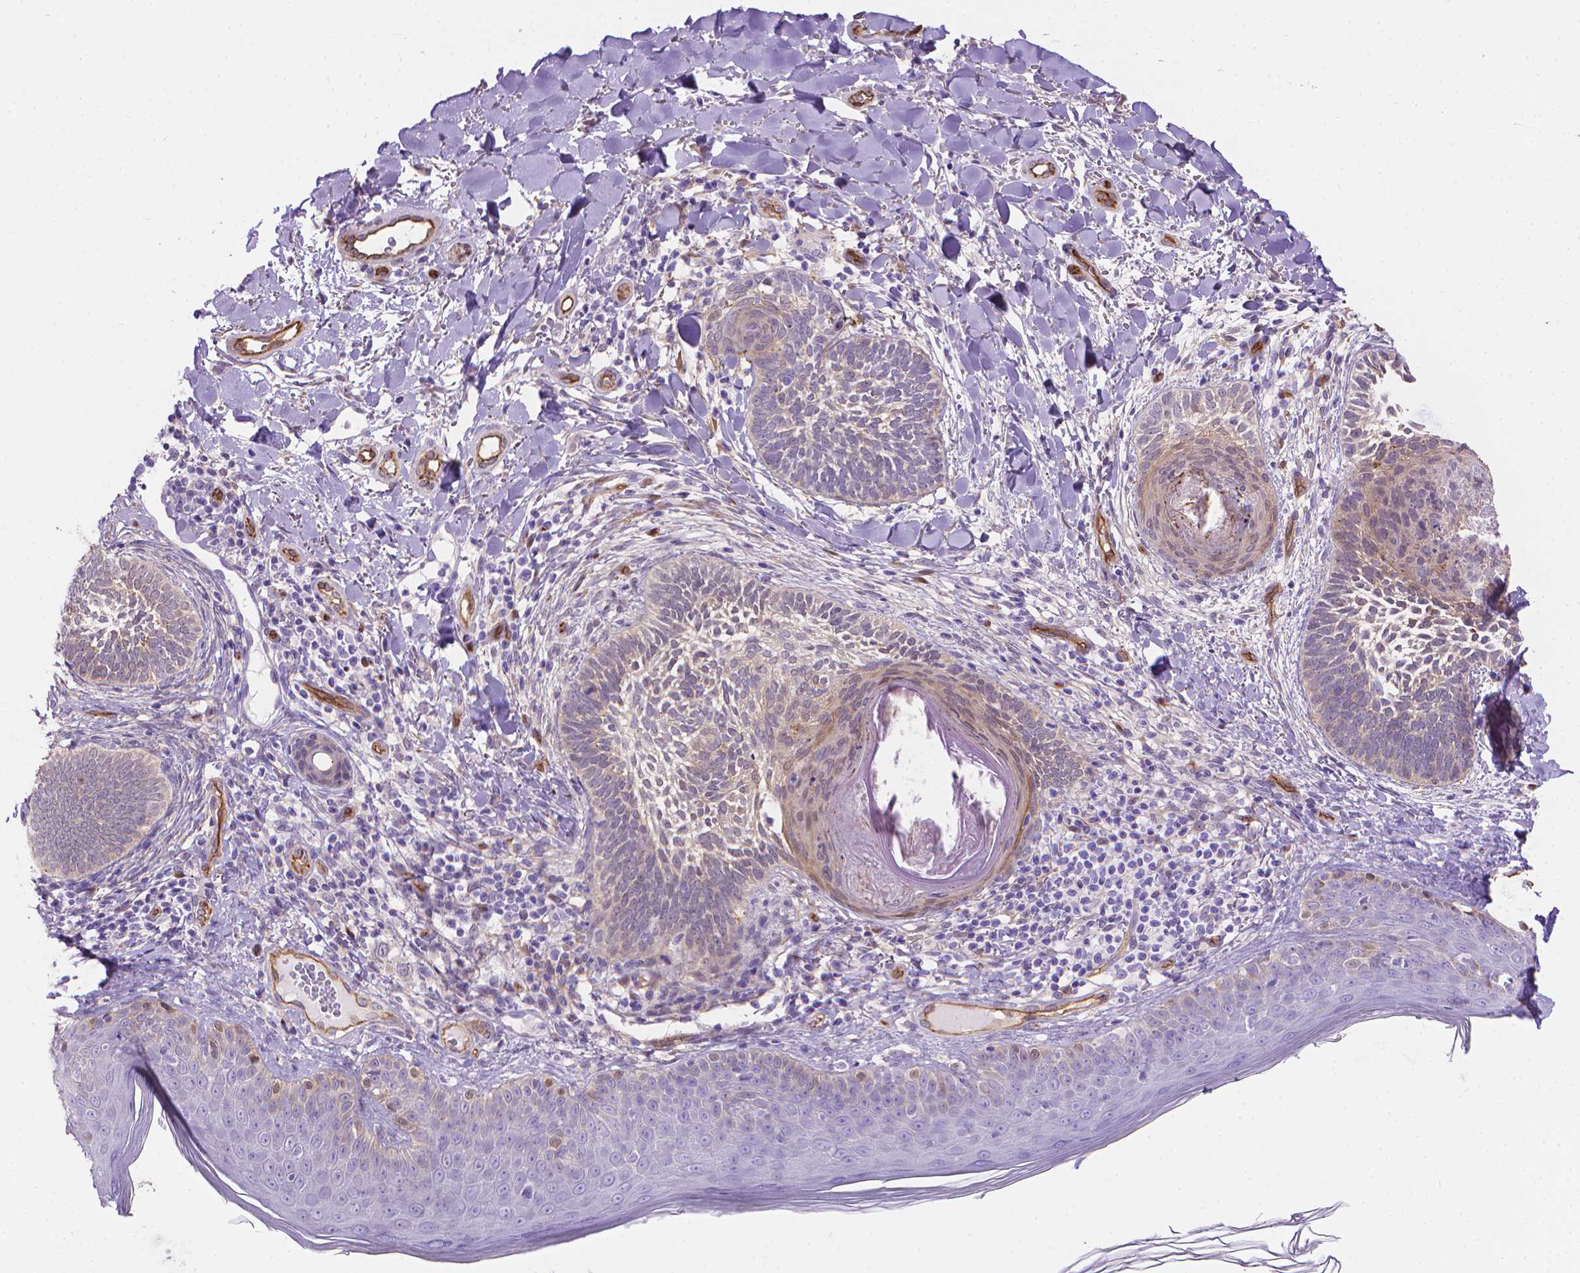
{"staining": {"intensity": "weak", "quantity": "<25%", "location": "cytoplasmic/membranous"}, "tissue": "skin cancer", "cell_type": "Tumor cells", "image_type": "cancer", "snomed": [{"axis": "morphology", "description": "Normal tissue, NOS"}, {"axis": "morphology", "description": "Basal cell carcinoma"}, {"axis": "topography", "description": "Skin"}], "caption": "The IHC photomicrograph has no significant expression in tumor cells of skin basal cell carcinoma tissue.", "gene": "CLIC4", "patient": {"sex": "male", "age": 46}}